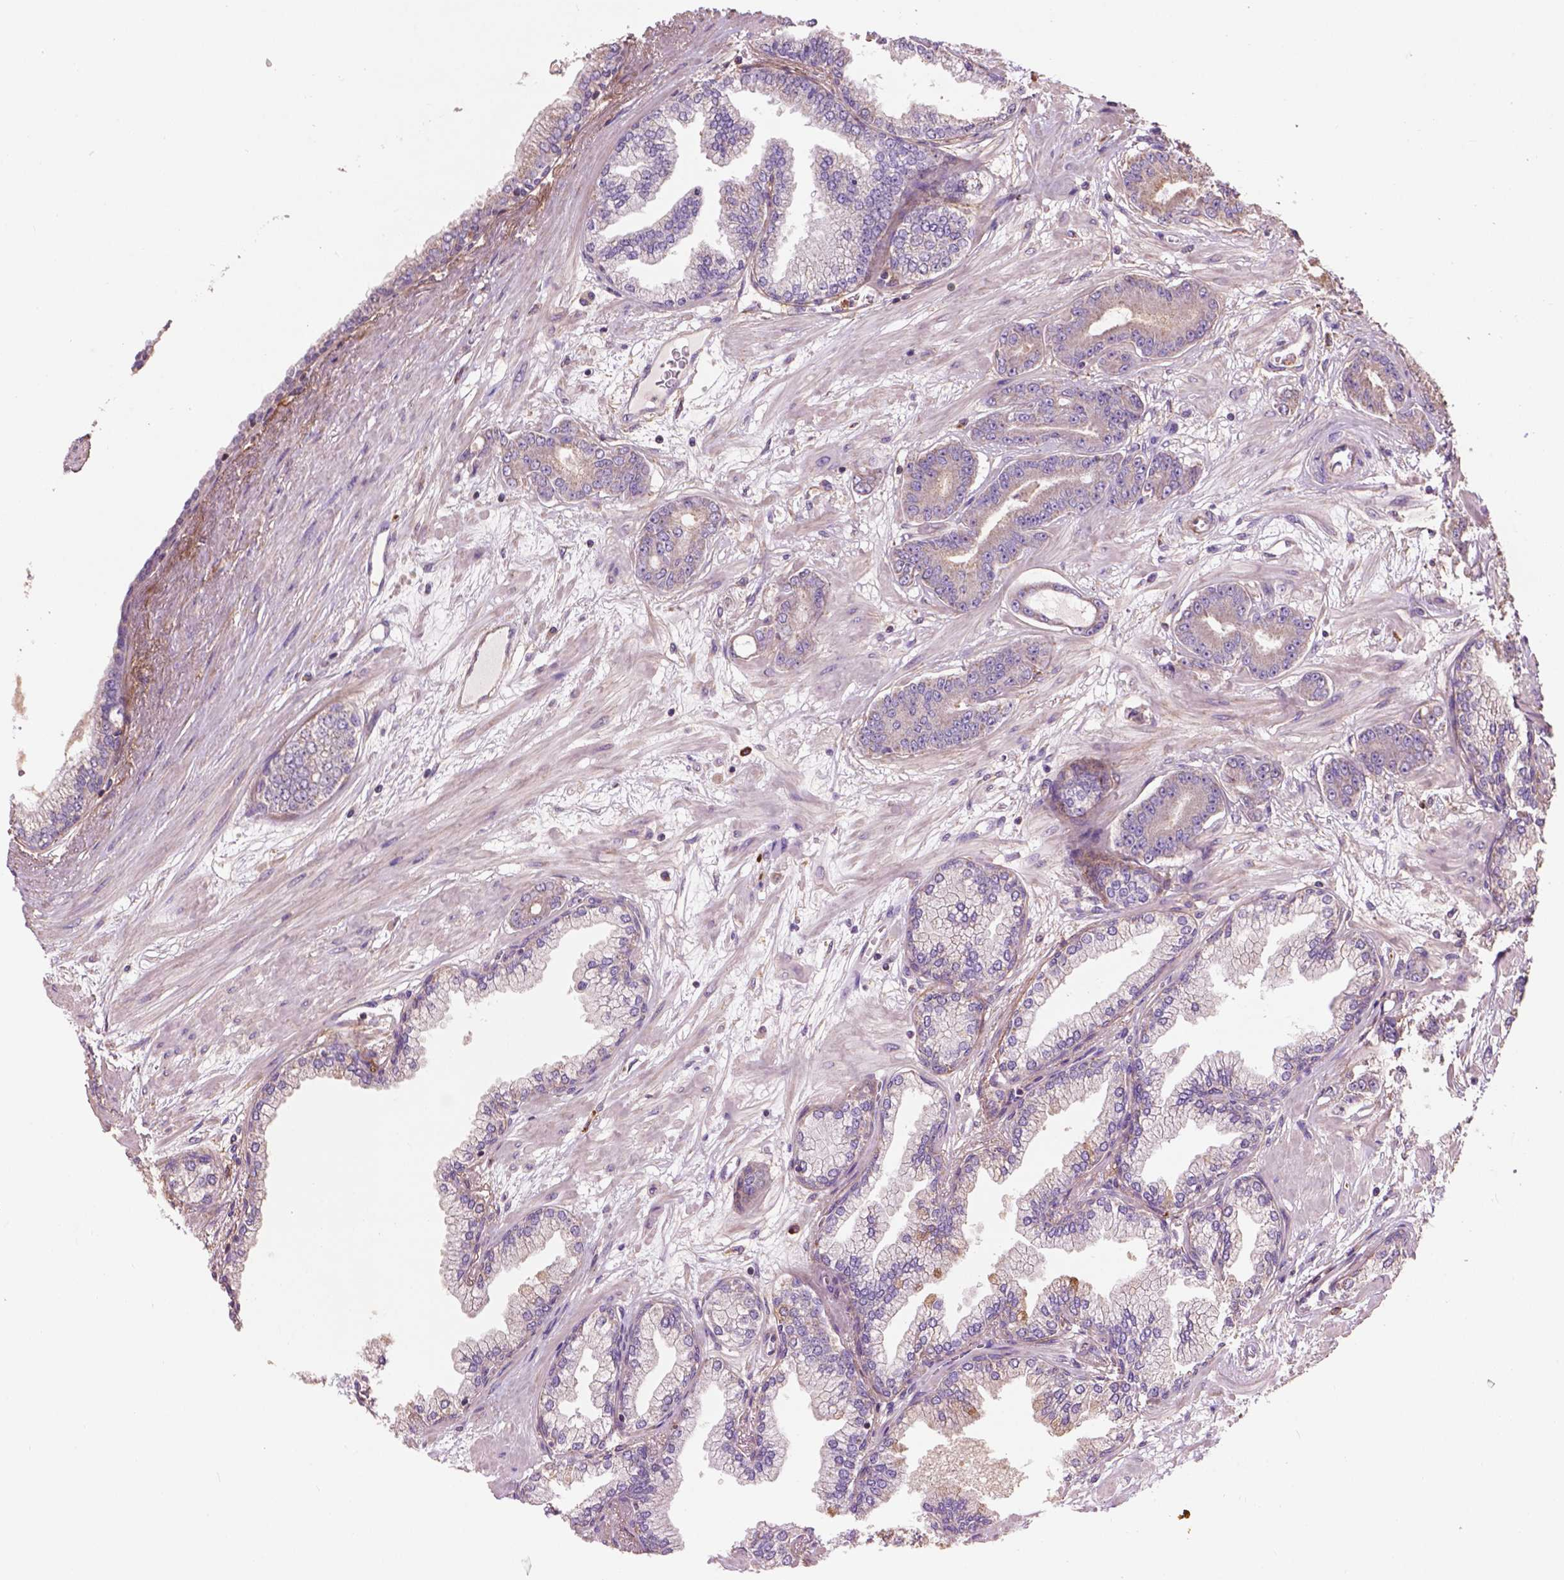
{"staining": {"intensity": "negative", "quantity": "none", "location": "none"}, "tissue": "prostate cancer", "cell_type": "Tumor cells", "image_type": "cancer", "snomed": [{"axis": "morphology", "description": "Adenocarcinoma, Low grade"}, {"axis": "topography", "description": "Prostate"}], "caption": "Tumor cells are negative for protein expression in human prostate cancer. (Immunohistochemistry (ihc), brightfield microscopy, high magnification).", "gene": "LRRC3C", "patient": {"sex": "male", "age": 64}}